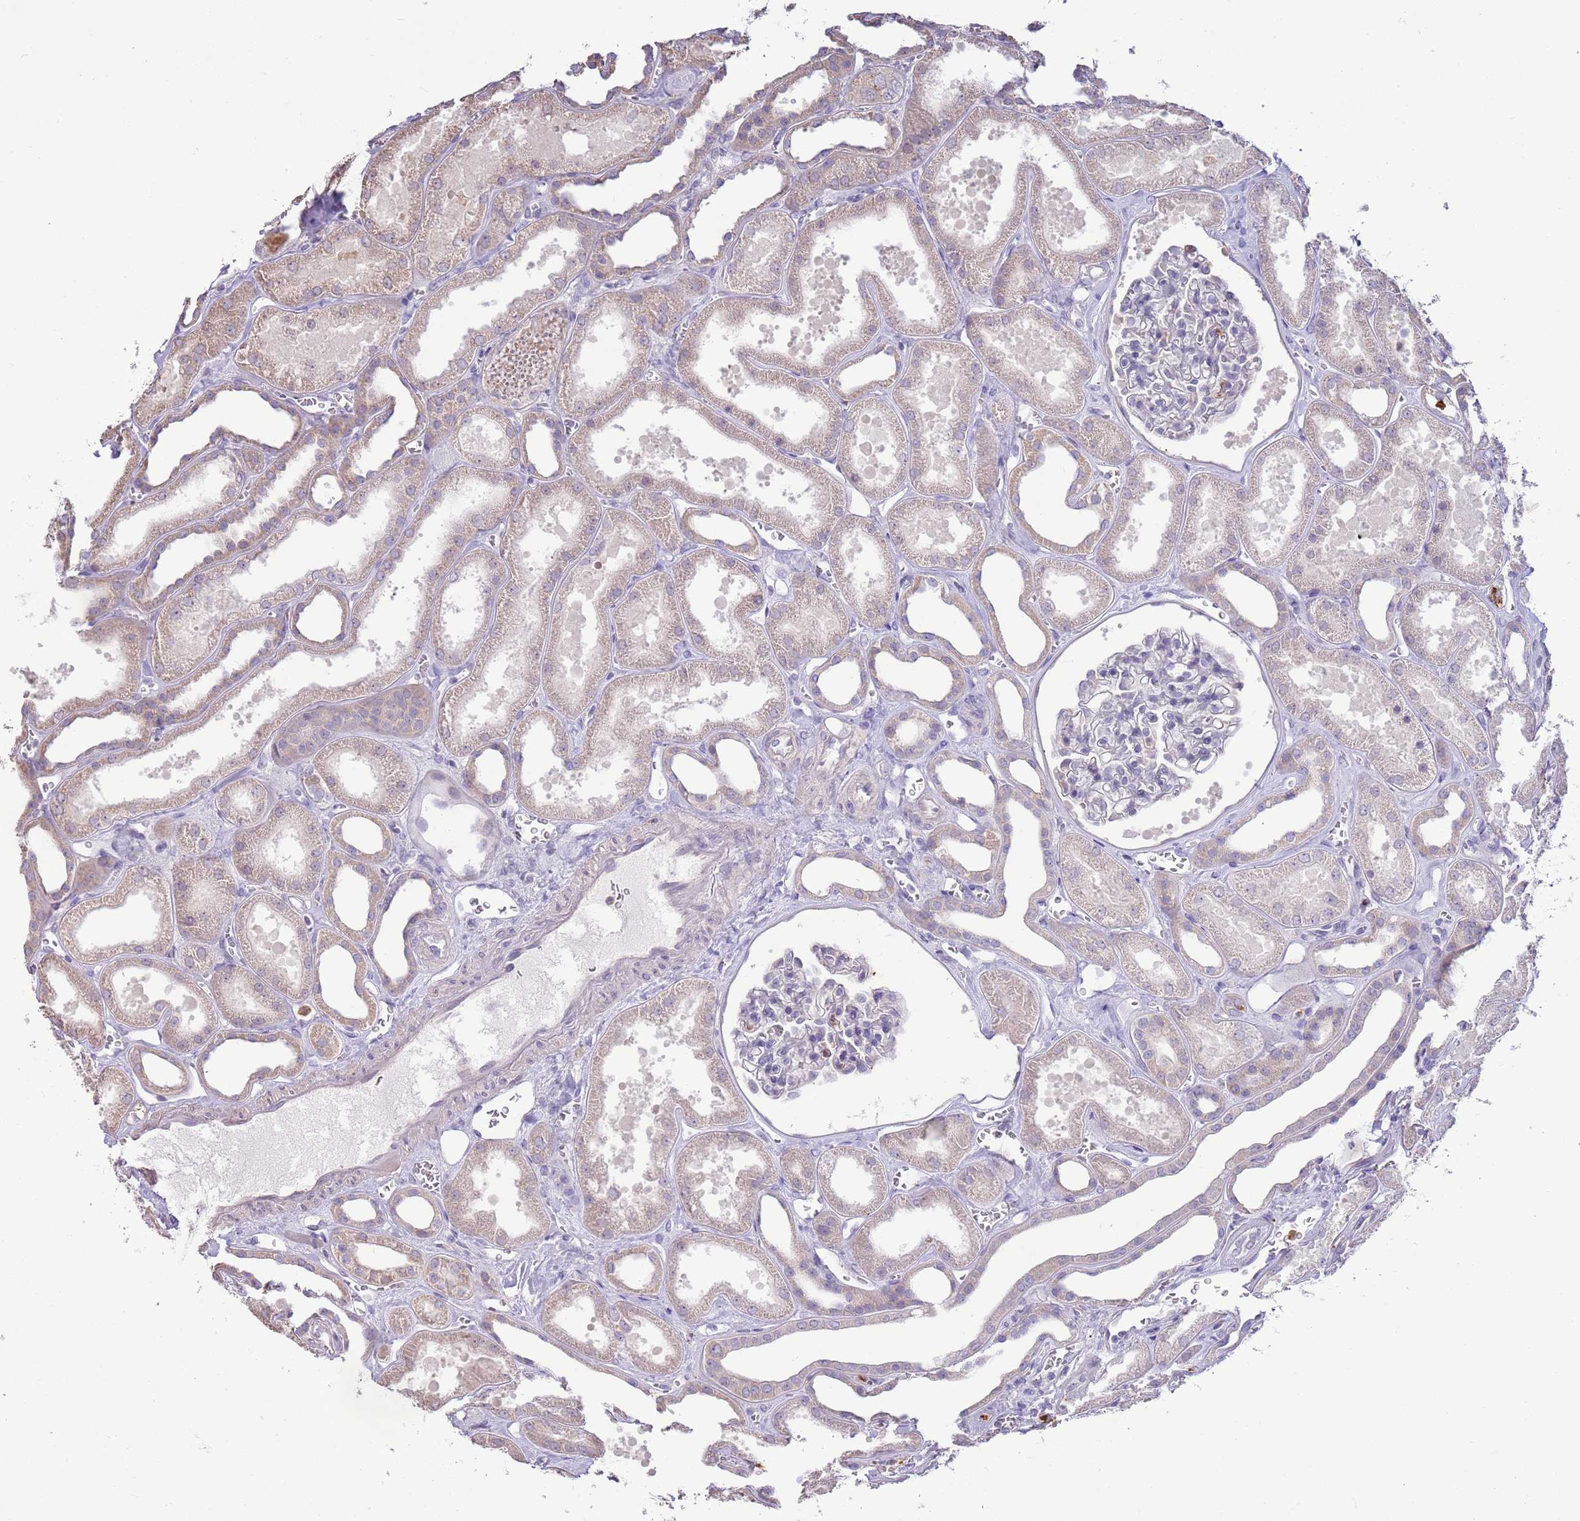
{"staining": {"intensity": "negative", "quantity": "none", "location": "none"}, "tissue": "kidney", "cell_type": "Cells in glomeruli", "image_type": "normal", "snomed": [{"axis": "morphology", "description": "Normal tissue, NOS"}, {"axis": "morphology", "description": "Adenocarcinoma, NOS"}, {"axis": "topography", "description": "Kidney"}], "caption": "A high-resolution histopathology image shows immunohistochemistry (IHC) staining of benign kidney, which exhibits no significant expression in cells in glomeruli.", "gene": "P2RY13", "patient": {"sex": "female", "age": 68}}